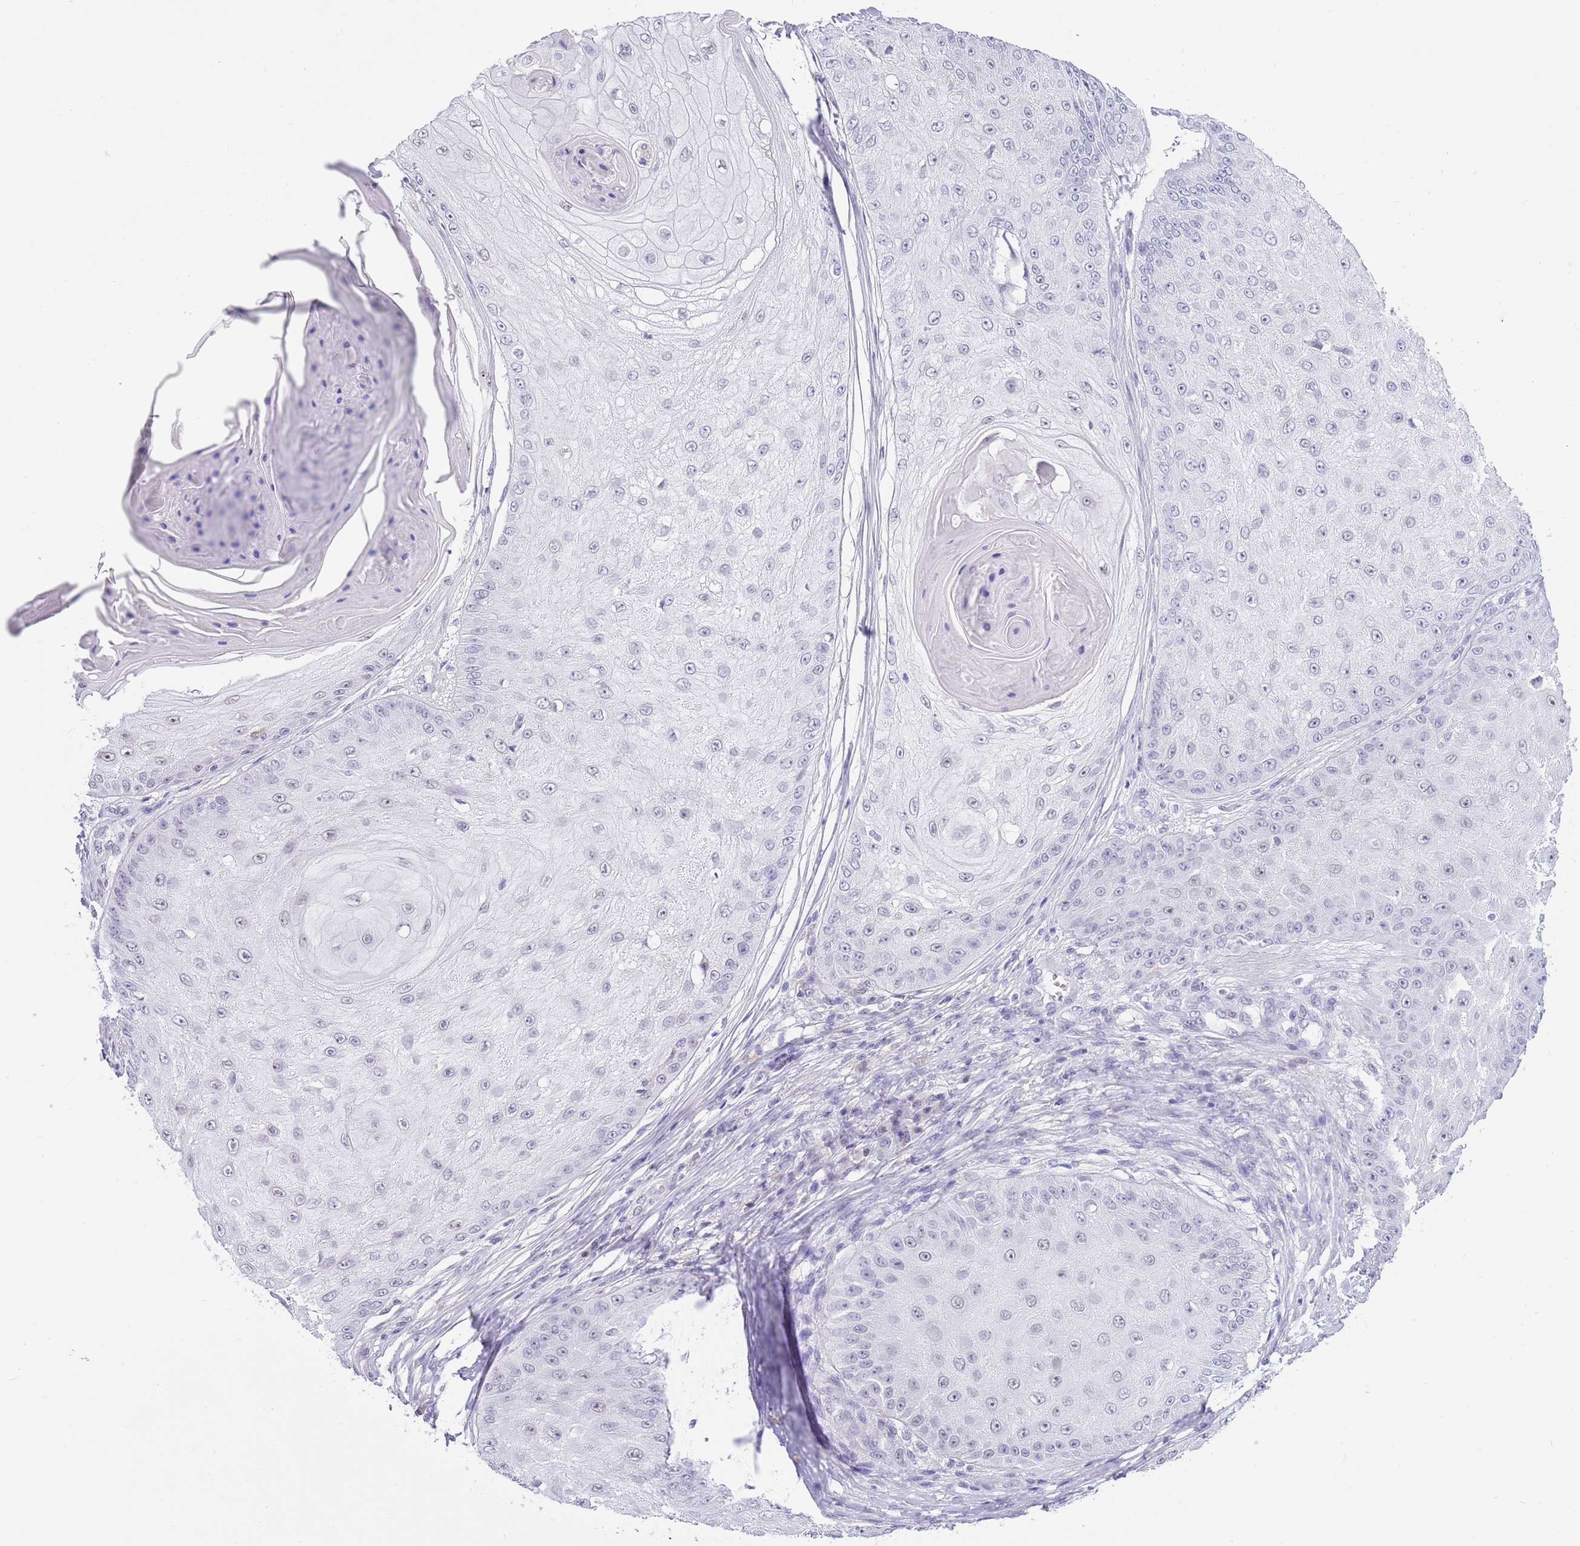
{"staining": {"intensity": "negative", "quantity": "none", "location": "none"}, "tissue": "skin cancer", "cell_type": "Tumor cells", "image_type": "cancer", "snomed": [{"axis": "morphology", "description": "Squamous cell carcinoma, NOS"}, {"axis": "topography", "description": "Skin"}], "caption": "Immunohistochemistry (IHC) photomicrograph of human squamous cell carcinoma (skin) stained for a protein (brown), which displays no positivity in tumor cells.", "gene": "PPP1R17", "patient": {"sex": "male", "age": 70}}